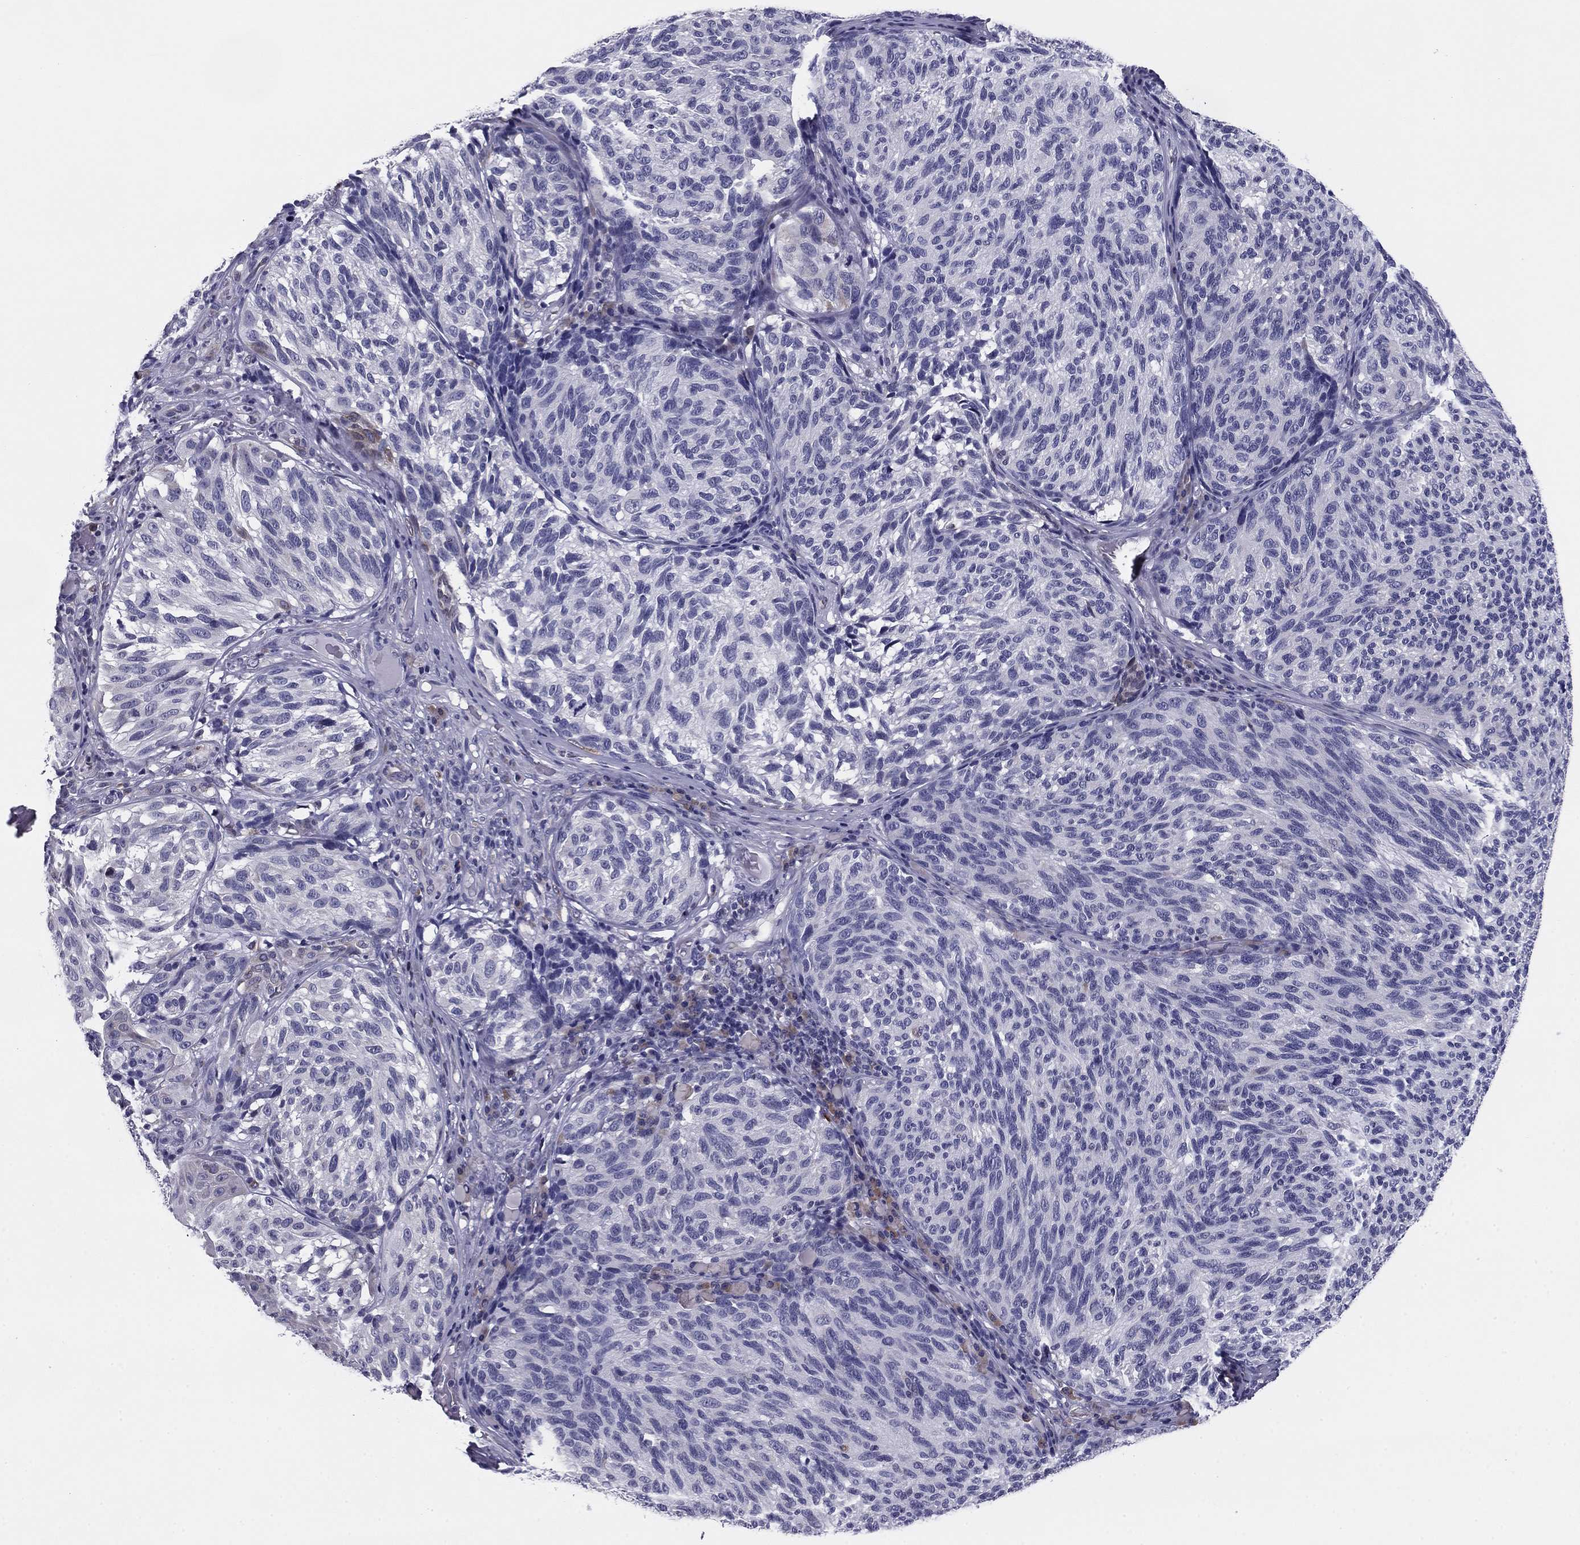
{"staining": {"intensity": "negative", "quantity": "none", "location": "none"}, "tissue": "melanoma", "cell_type": "Tumor cells", "image_type": "cancer", "snomed": [{"axis": "morphology", "description": "Malignant melanoma, NOS"}, {"axis": "topography", "description": "Skin"}], "caption": "Immunohistochemical staining of human melanoma displays no significant positivity in tumor cells. (Stains: DAB immunohistochemistry with hematoxylin counter stain, Microscopy: brightfield microscopy at high magnification).", "gene": "TMED3", "patient": {"sex": "female", "age": 73}}